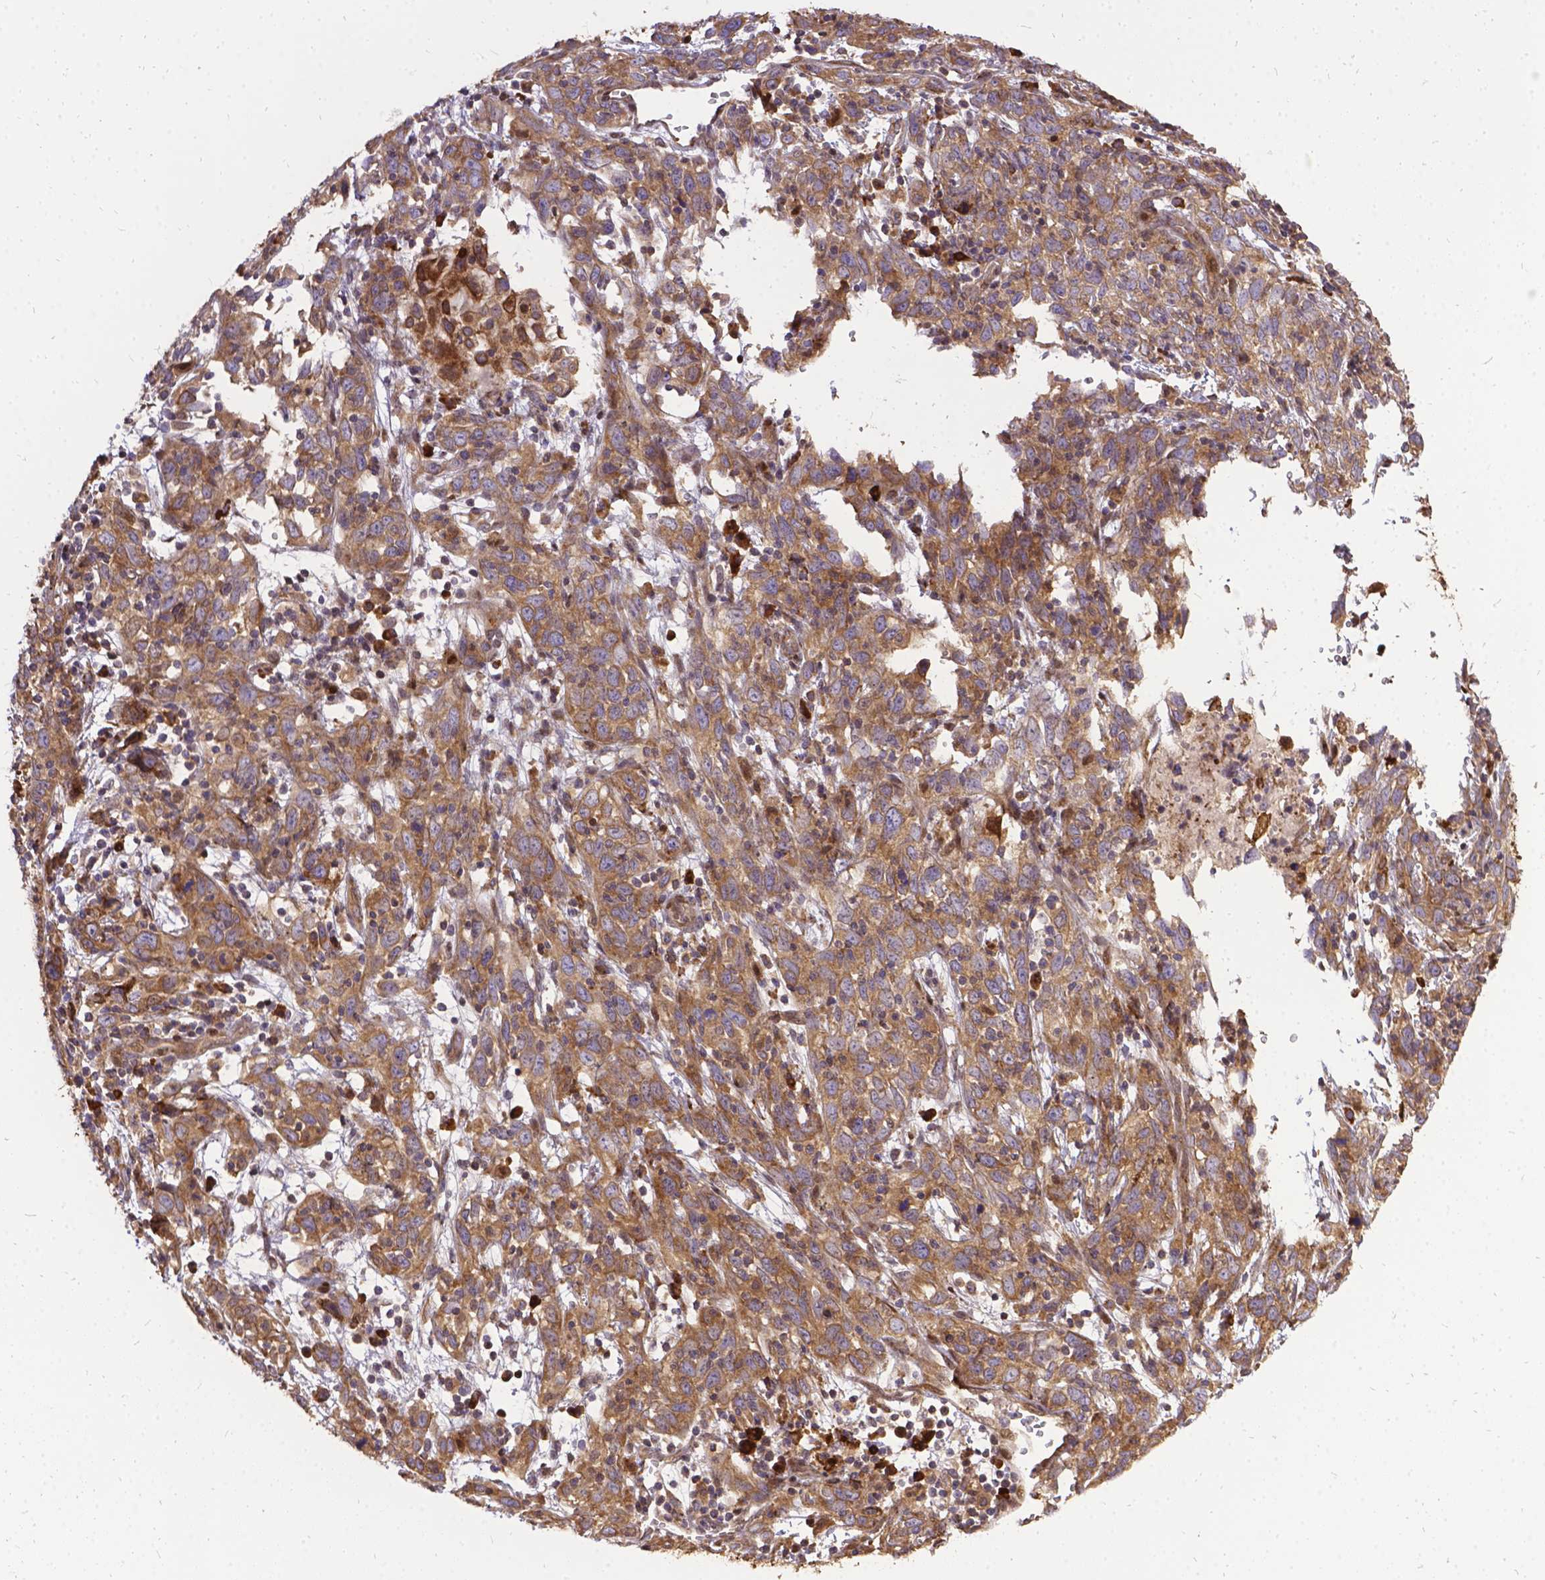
{"staining": {"intensity": "weak", "quantity": ">75%", "location": "cytoplasmic/membranous"}, "tissue": "cervical cancer", "cell_type": "Tumor cells", "image_type": "cancer", "snomed": [{"axis": "morphology", "description": "Adenocarcinoma, NOS"}, {"axis": "topography", "description": "Cervix"}], "caption": "A brown stain shows weak cytoplasmic/membranous positivity of a protein in human adenocarcinoma (cervical) tumor cells. The protein of interest is shown in brown color, while the nuclei are stained blue.", "gene": "DENND6A", "patient": {"sex": "female", "age": 40}}